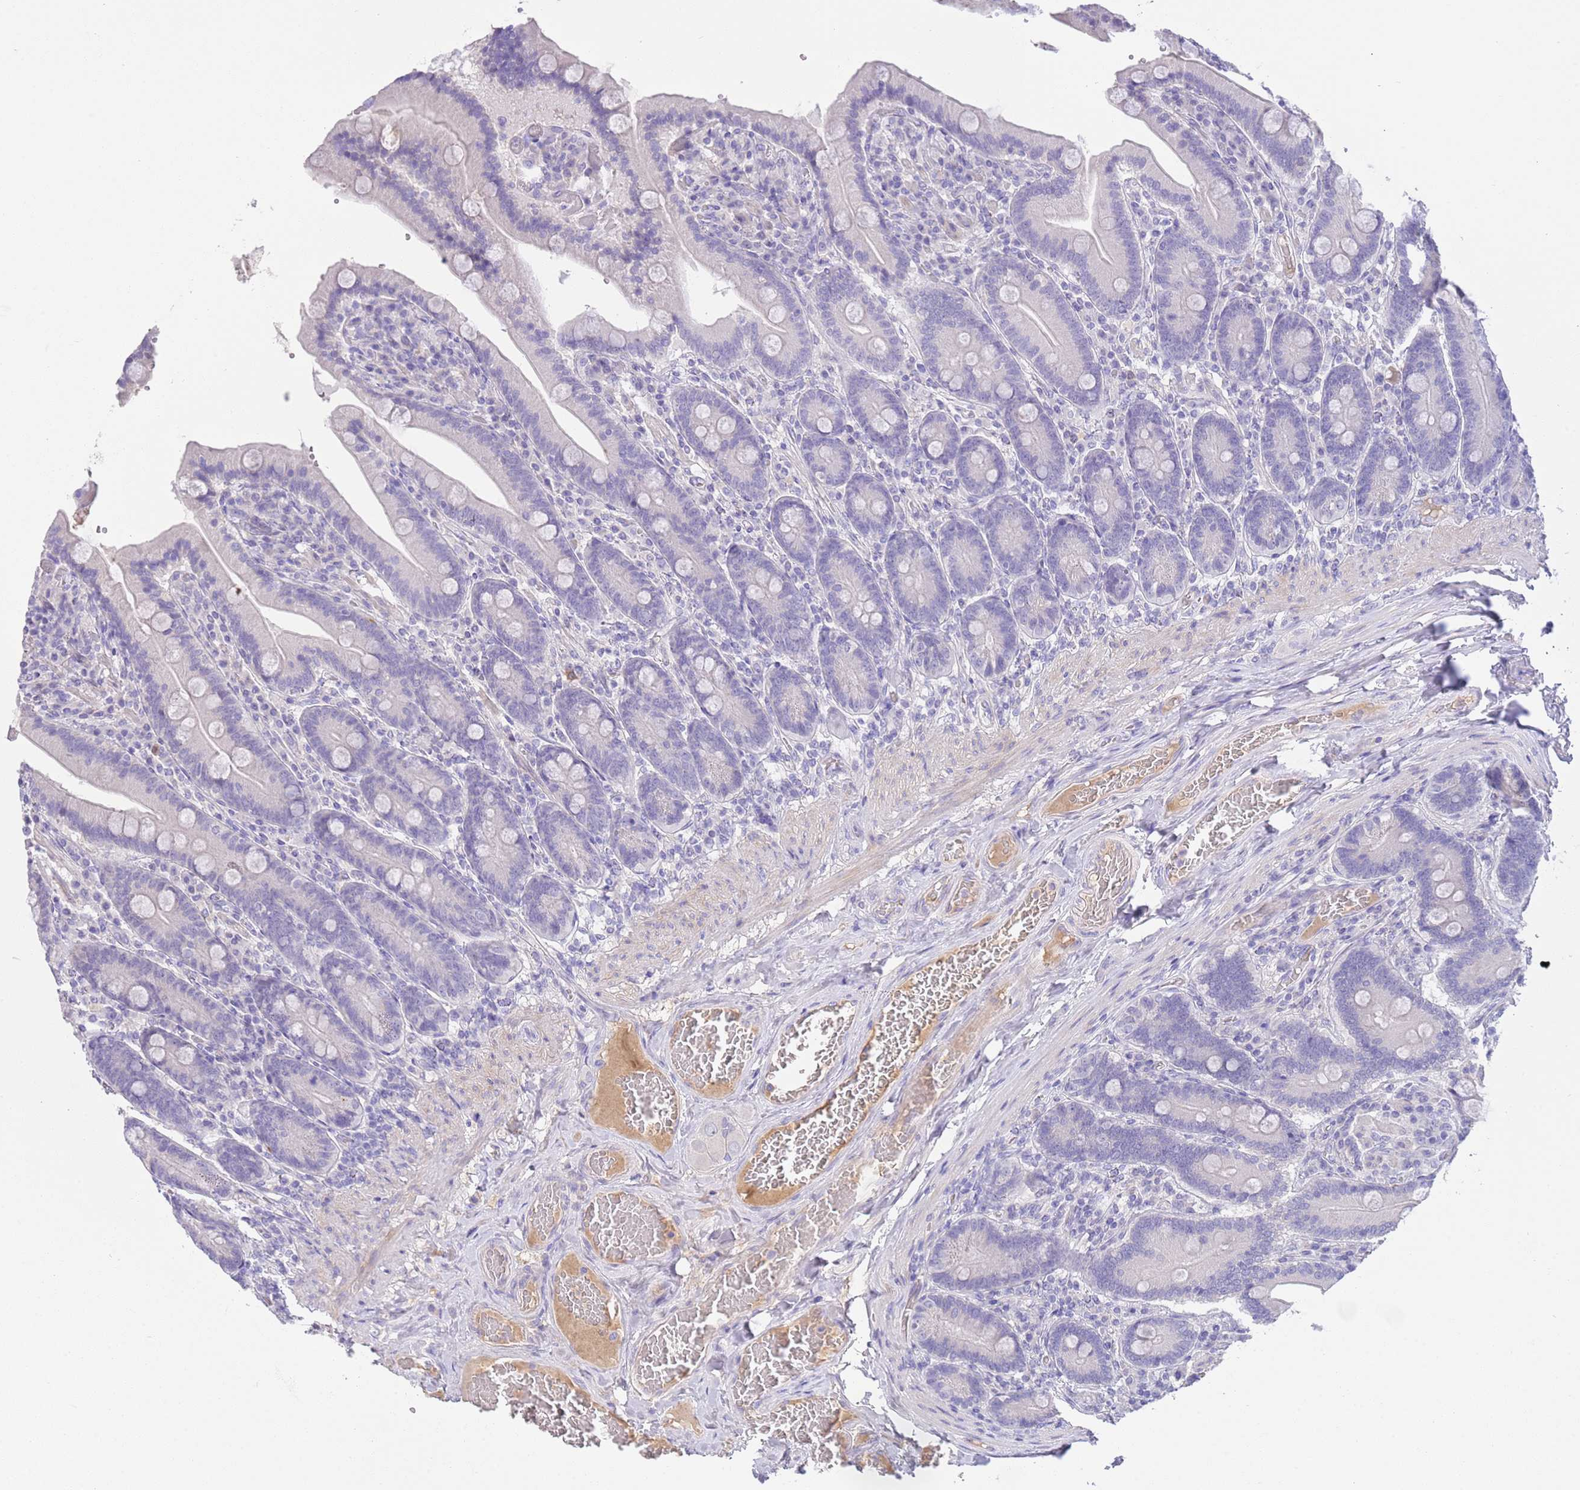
{"staining": {"intensity": "negative", "quantity": "none", "location": "none"}, "tissue": "duodenum", "cell_type": "Glandular cells", "image_type": "normal", "snomed": [{"axis": "morphology", "description": "Normal tissue, NOS"}, {"axis": "topography", "description": "Duodenum"}], "caption": "Immunohistochemical staining of unremarkable duodenum reveals no significant positivity in glandular cells.", "gene": "IGFL4", "patient": {"sex": "female", "age": 62}}